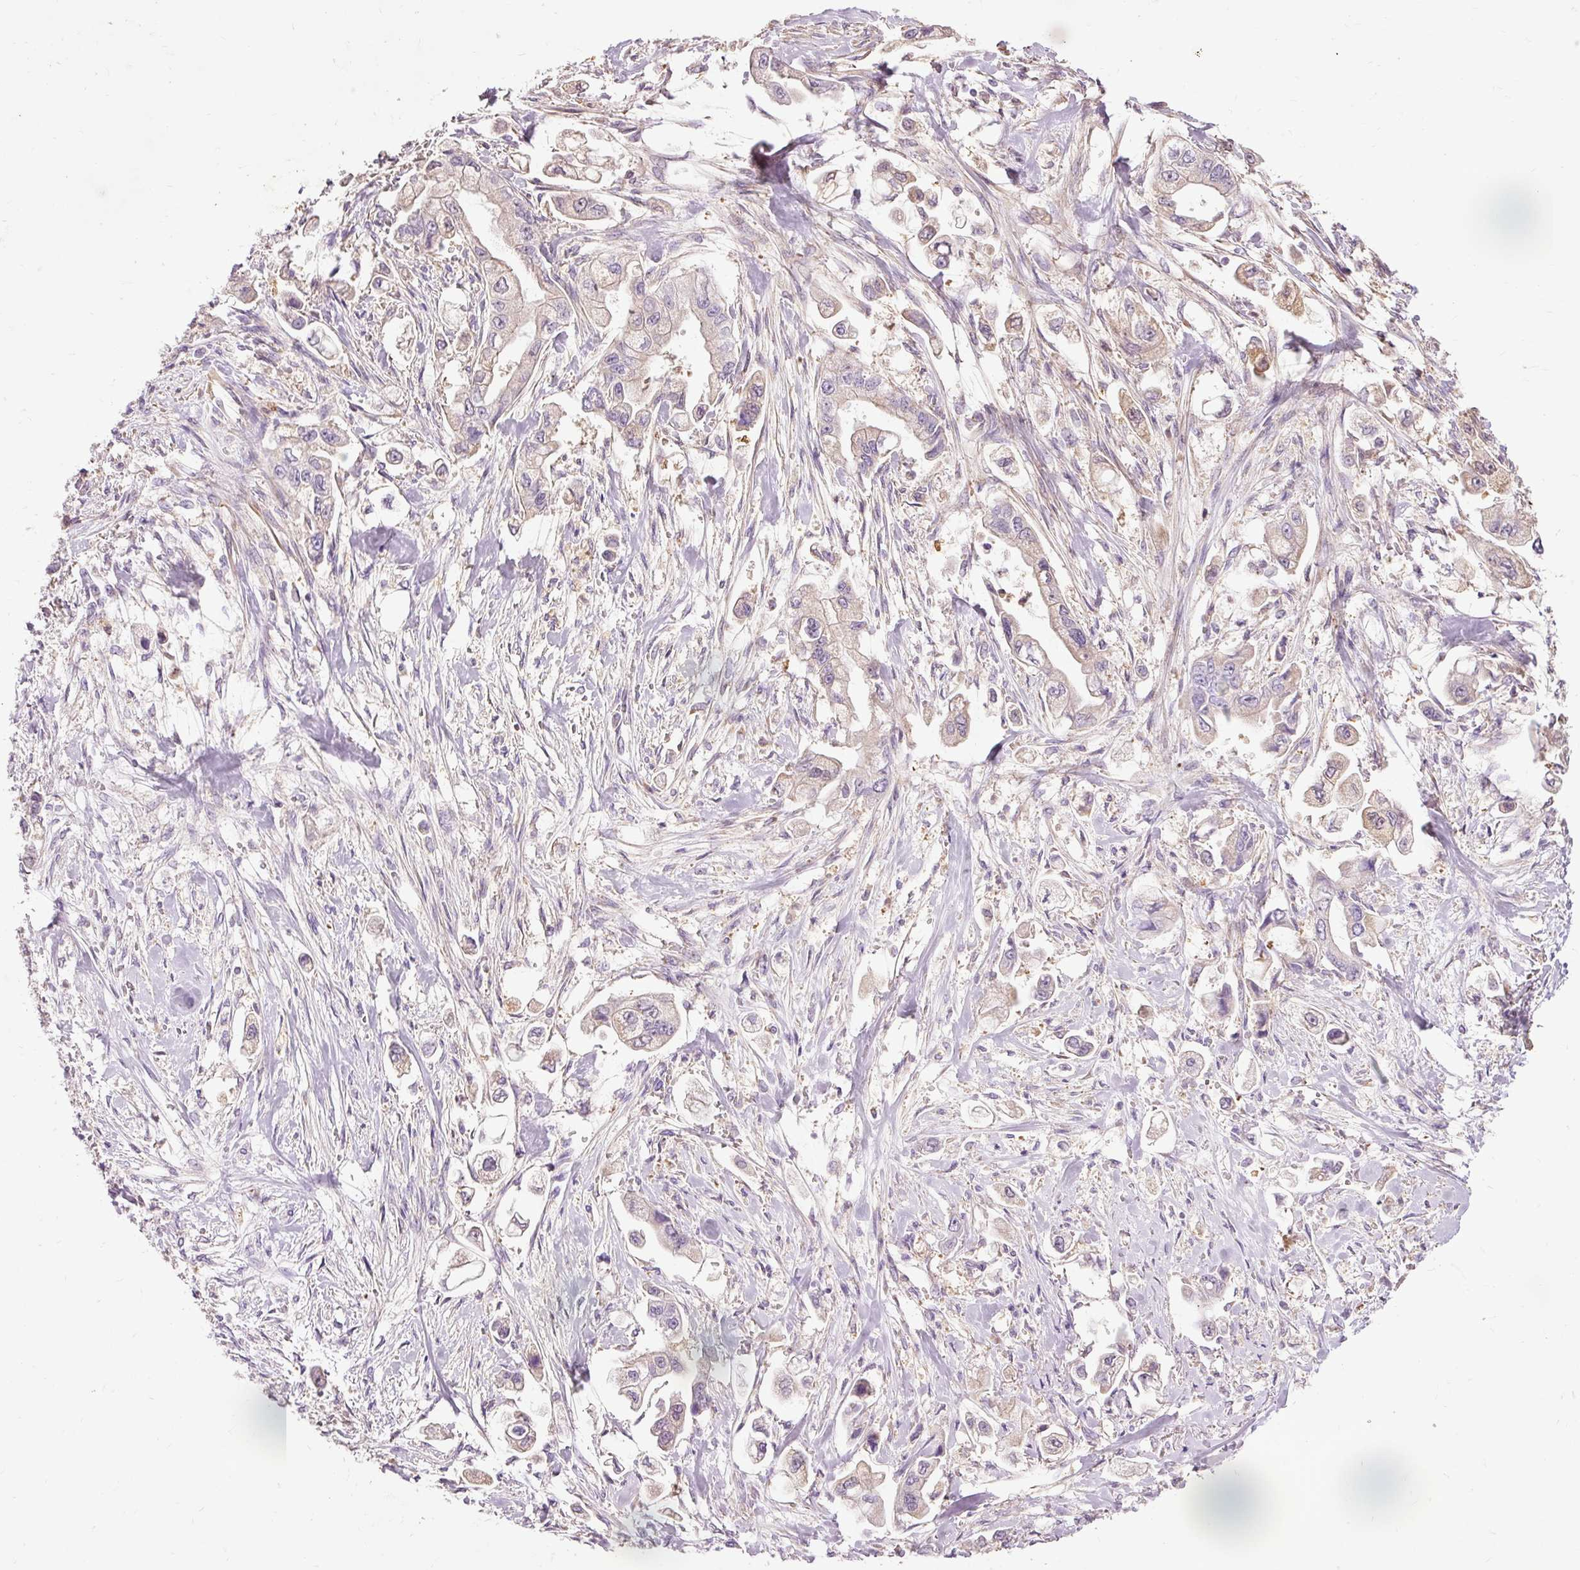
{"staining": {"intensity": "weak", "quantity": "<25%", "location": "cytoplasmic/membranous"}, "tissue": "stomach cancer", "cell_type": "Tumor cells", "image_type": "cancer", "snomed": [{"axis": "morphology", "description": "Adenocarcinoma, NOS"}, {"axis": "topography", "description": "Stomach"}], "caption": "Immunohistochemical staining of human stomach cancer shows no significant positivity in tumor cells. (Stains: DAB (3,3'-diaminobenzidine) IHC with hematoxylin counter stain, Microscopy: brightfield microscopy at high magnification).", "gene": "PRDX5", "patient": {"sex": "male", "age": 62}}